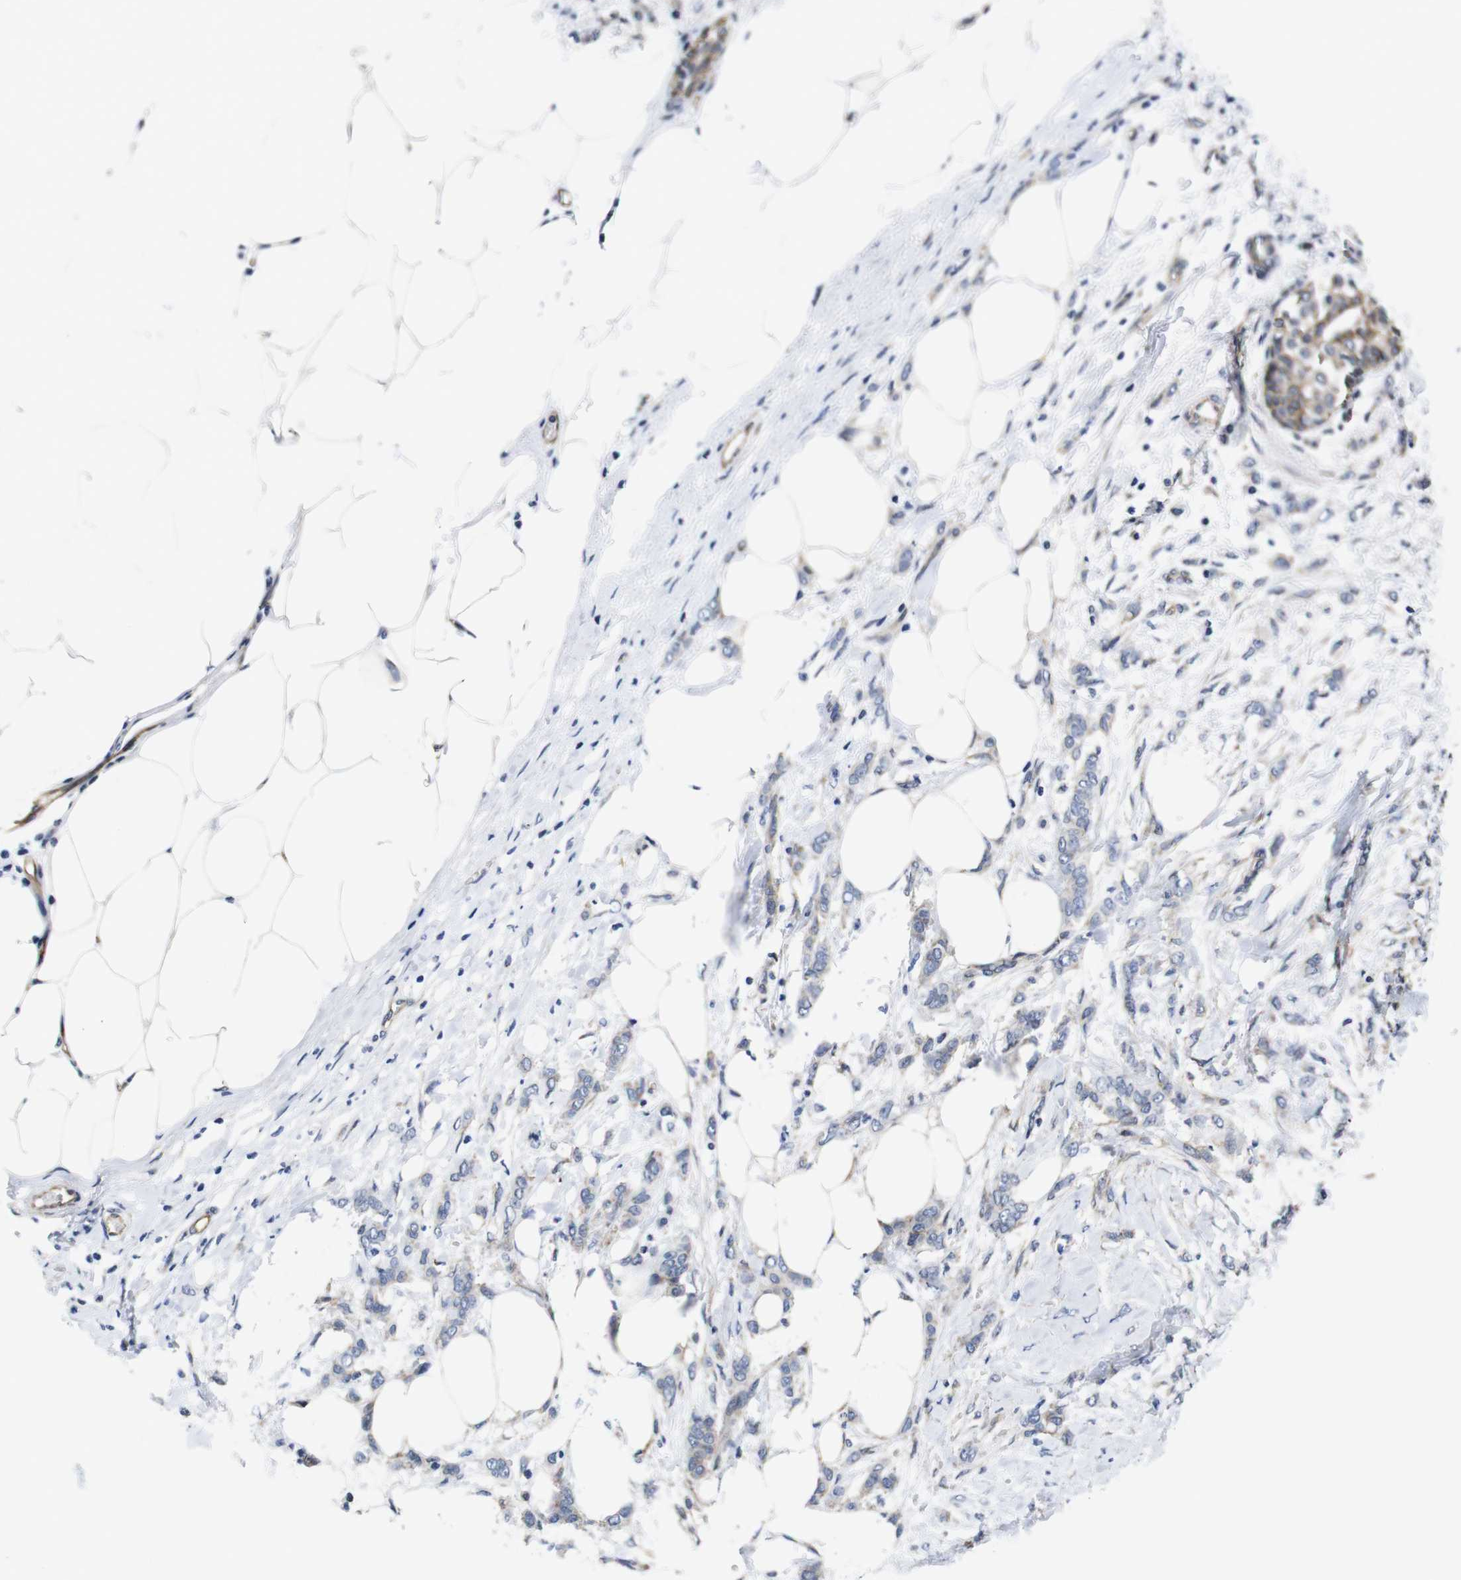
{"staining": {"intensity": "negative", "quantity": "none", "location": "none"}, "tissue": "breast cancer", "cell_type": "Tumor cells", "image_type": "cancer", "snomed": [{"axis": "morphology", "description": "Lobular carcinoma, in situ"}, {"axis": "morphology", "description": "Lobular carcinoma"}, {"axis": "topography", "description": "Breast"}], "caption": "The histopathology image demonstrates no significant positivity in tumor cells of breast lobular carcinoma.", "gene": "SOCS3", "patient": {"sex": "female", "age": 41}}